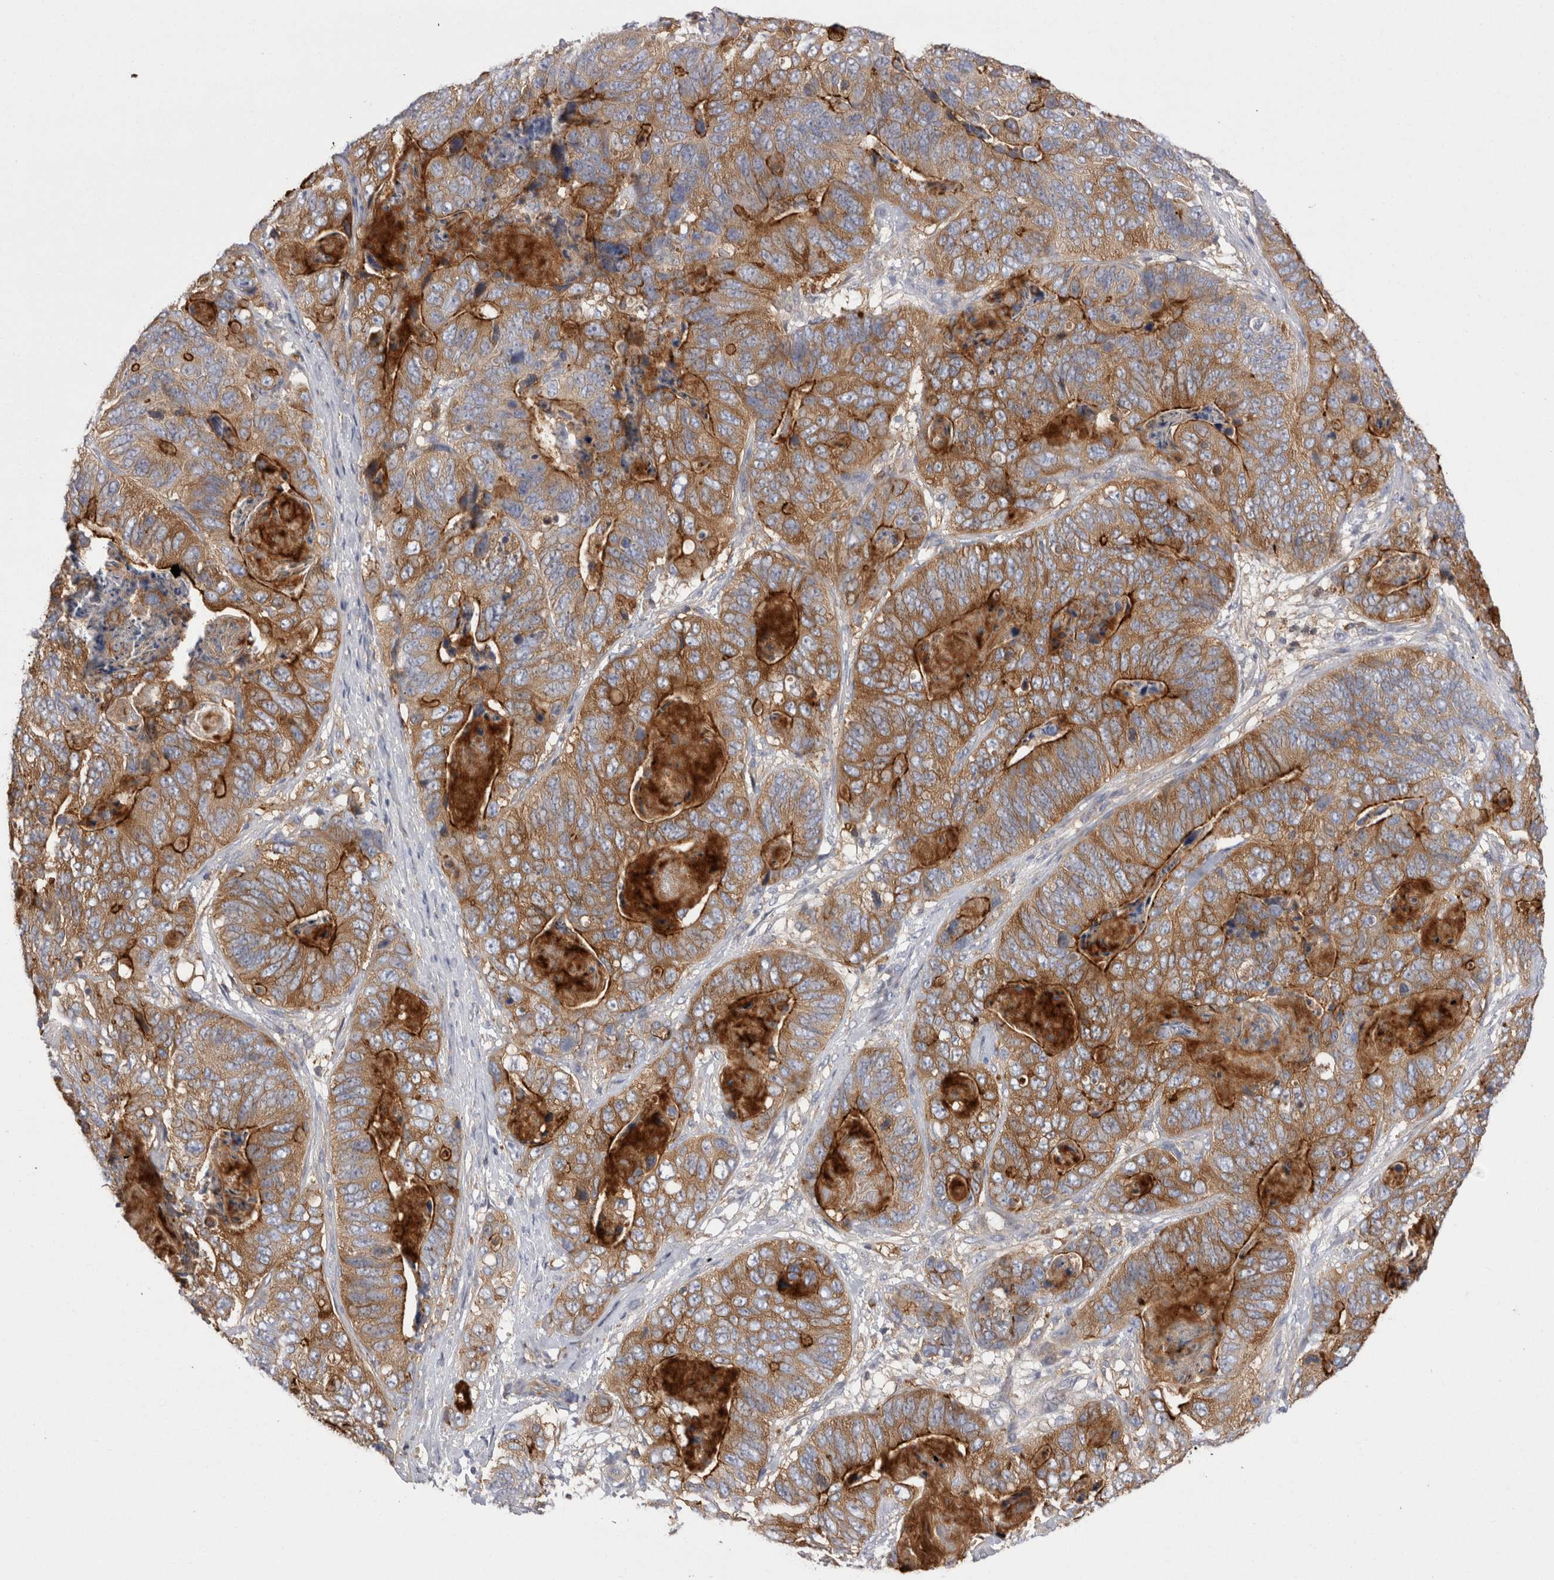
{"staining": {"intensity": "strong", "quantity": ">75%", "location": "cytoplasmic/membranous"}, "tissue": "stomach cancer", "cell_type": "Tumor cells", "image_type": "cancer", "snomed": [{"axis": "morphology", "description": "Normal tissue, NOS"}, {"axis": "morphology", "description": "Adenocarcinoma, NOS"}, {"axis": "topography", "description": "Stomach"}], "caption": "Stomach adenocarcinoma stained with a protein marker displays strong staining in tumor cells.", "gene": "RAB11FIP1", "patient": {"sex": "female", "age": 89}}